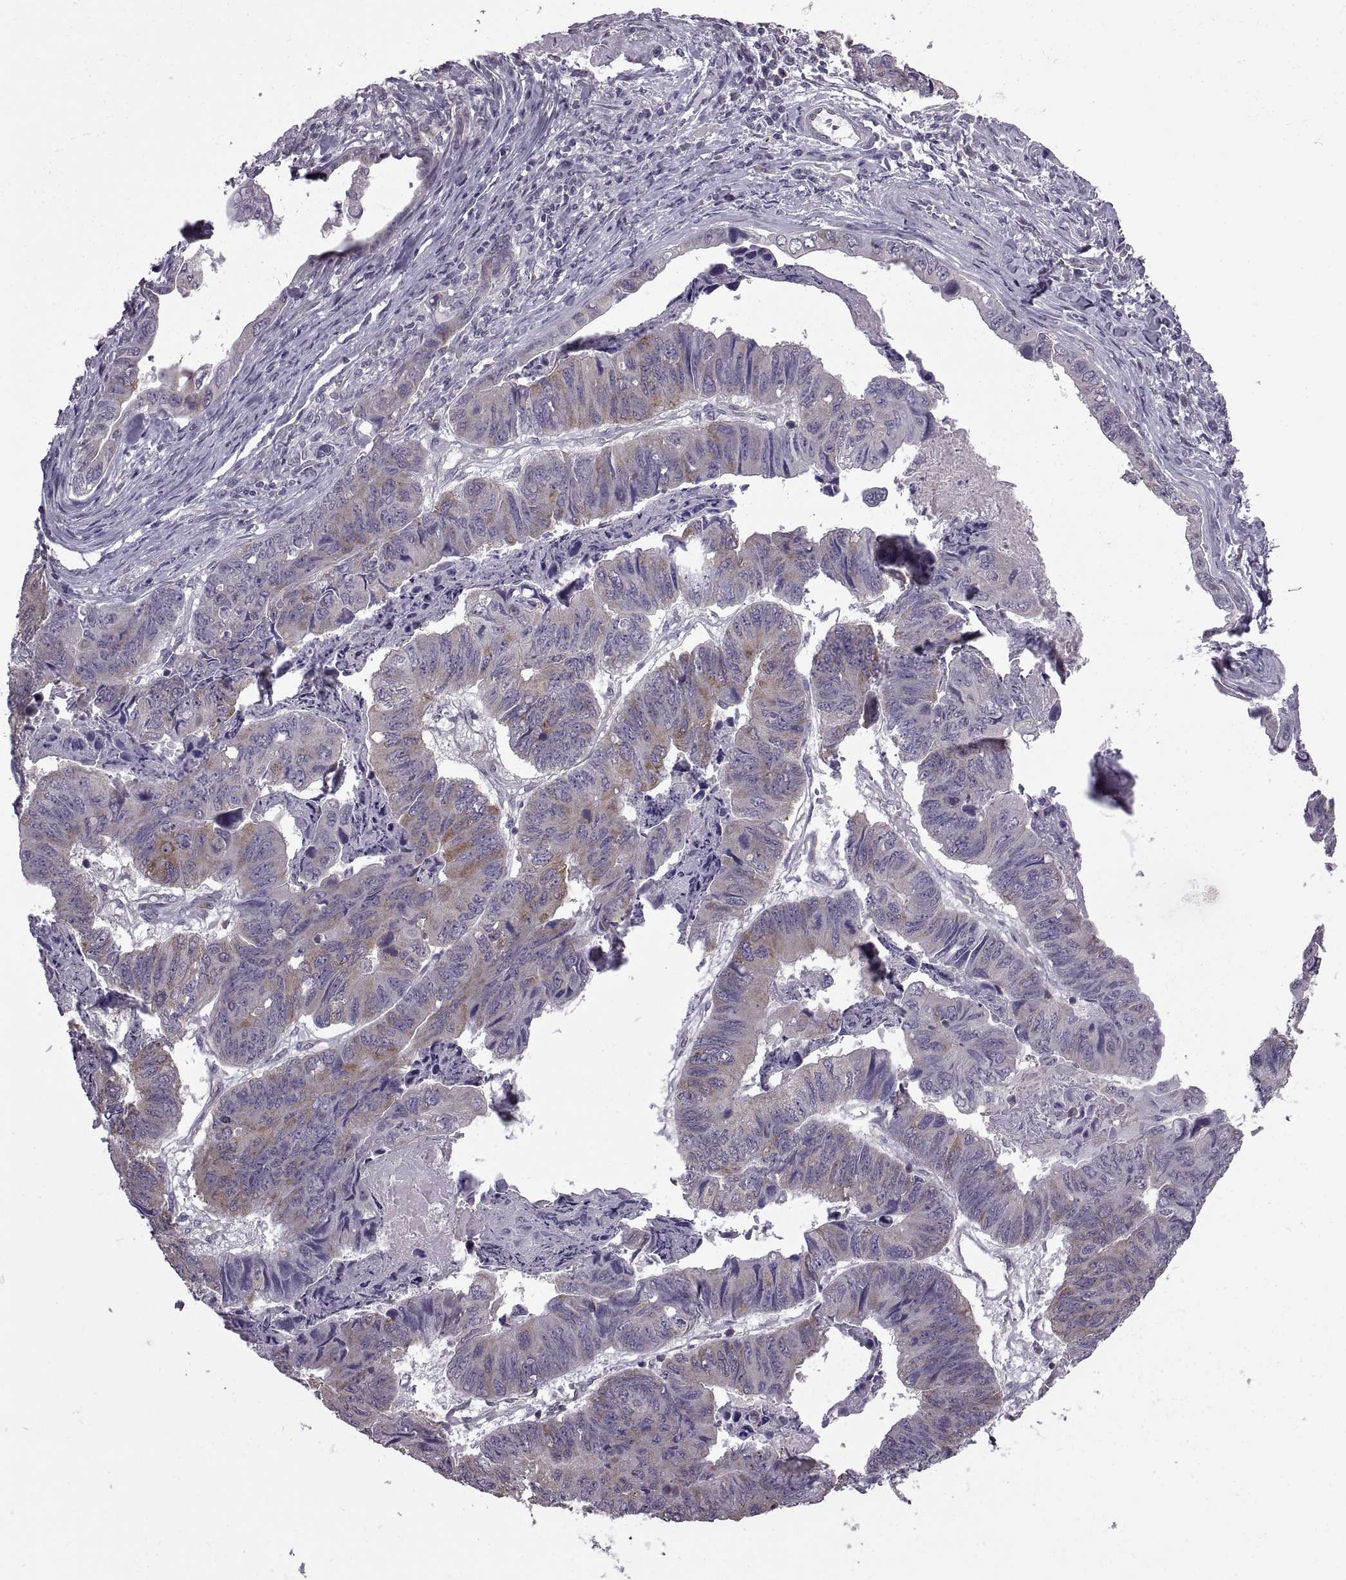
{"staining": {"intensity": "moderate", "quantity": "25%-75%", "location": "cytoplasmic/membranous"}, "tissue": "stomach cancer", "cell_type": "Tumor cells", "image_type": "cancer", "snomed": [{"axis": "morphology", "description": "Adenocarcinoma, NOS"}, {"axis": "topography", "description": "Stomach, lower"}], "caption": "Brown immunohistochemical staining in human stomach adenocarcinoma shows moderate cytoplasmic/membranous expression in about 25%-75% of tumor cells.", "gene": "PABPC1", "patient": {"sex": "male", "age": 77}}